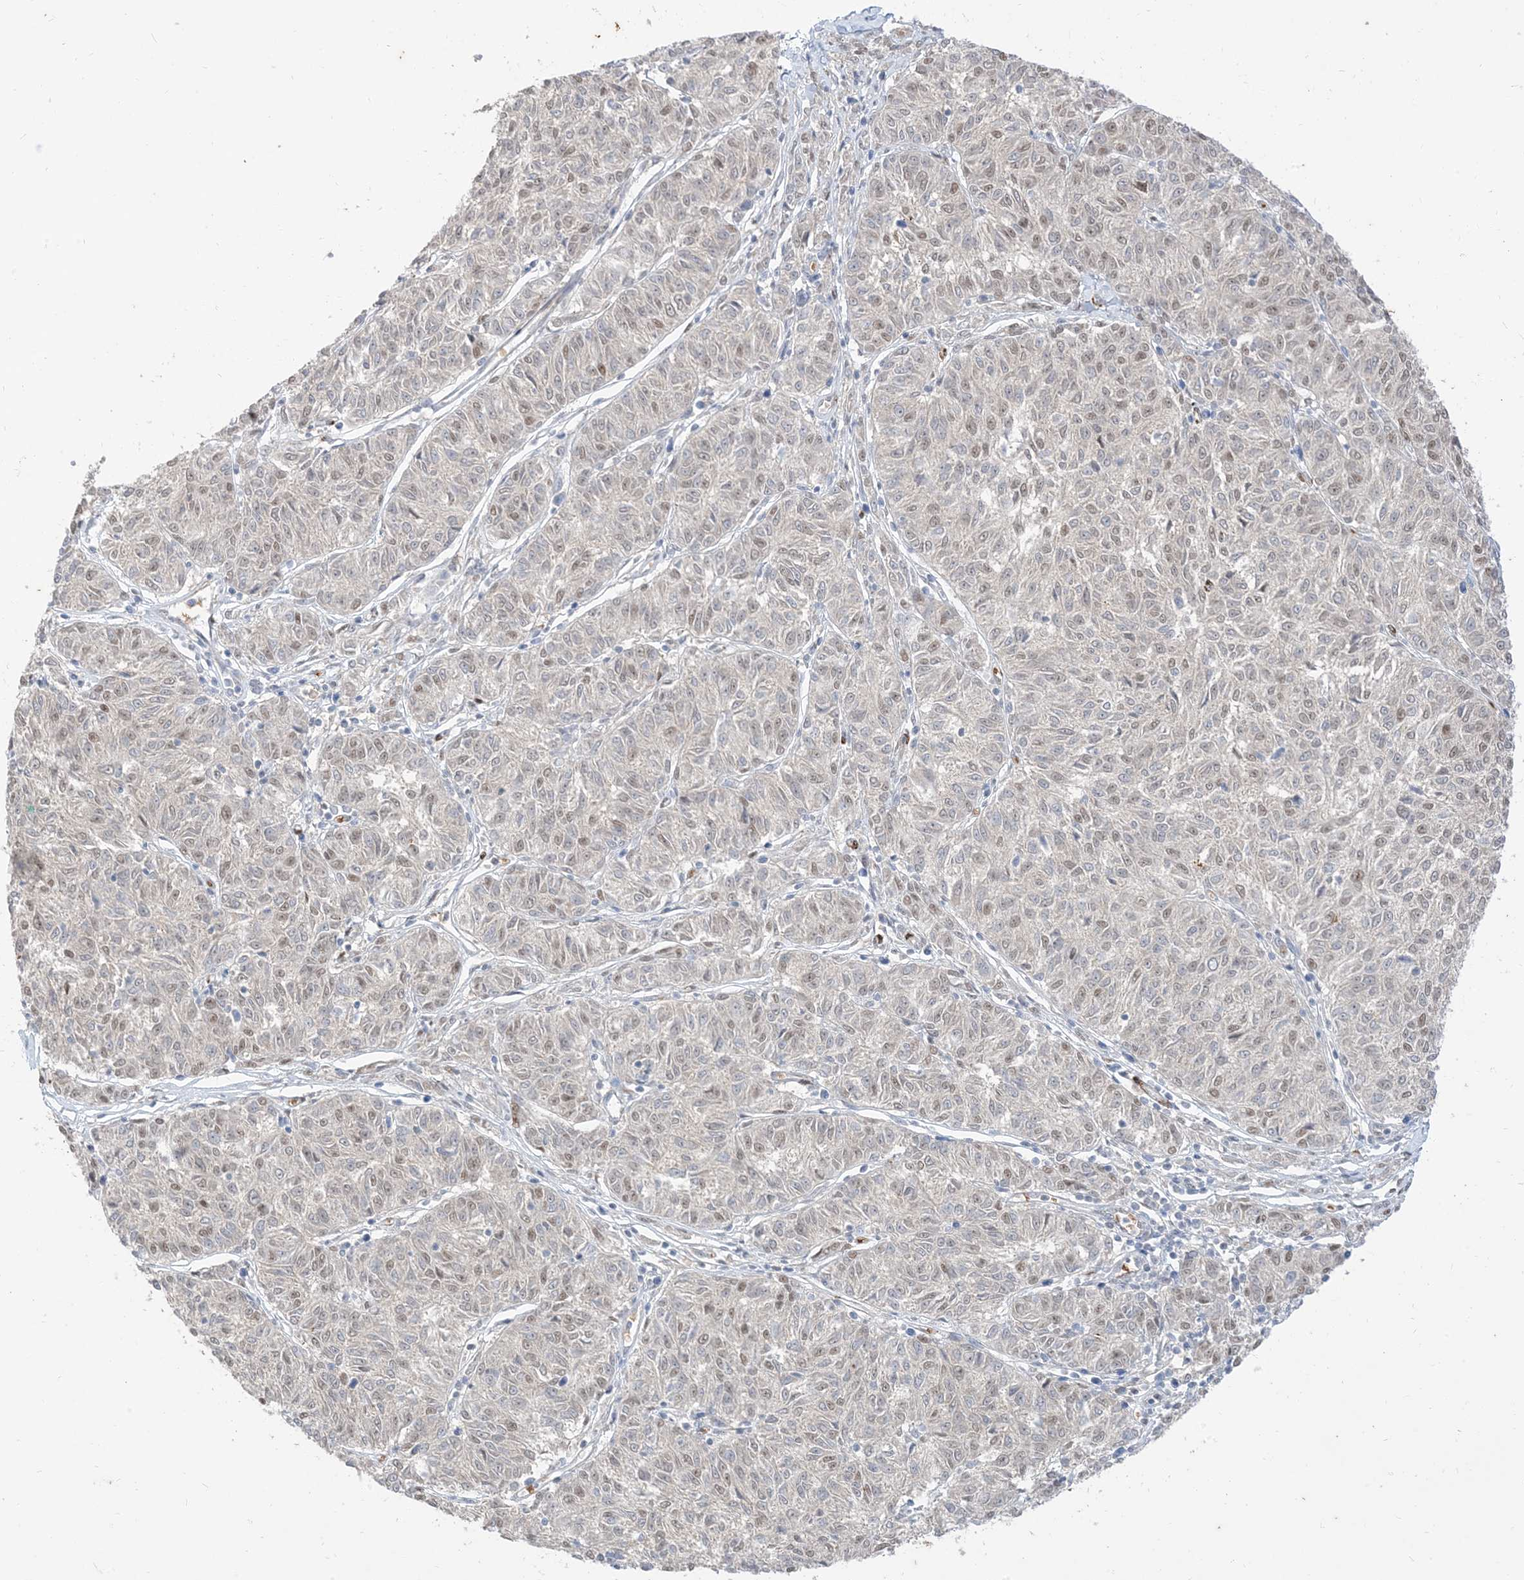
{"staining": {"intensity": "weak", "quantity": "25%-75%", "location": "nuclear"}, "tissue": "melanoma", "cell_type": "Tumor cells", "image_type": "cancer", "snomed": [{"axis": "morphology", "description": "Malignant melanoma, NOS"}, {"axis": "topography", "description": "Skin"}], "caption": "High-power microscopy captured an IHC micrograph of melanoma, revealing weak nuclear positivity in about 25%-75% of tumor cells.", "gene": "RIN1", "patient": {"sex": "female", "age": 72}}